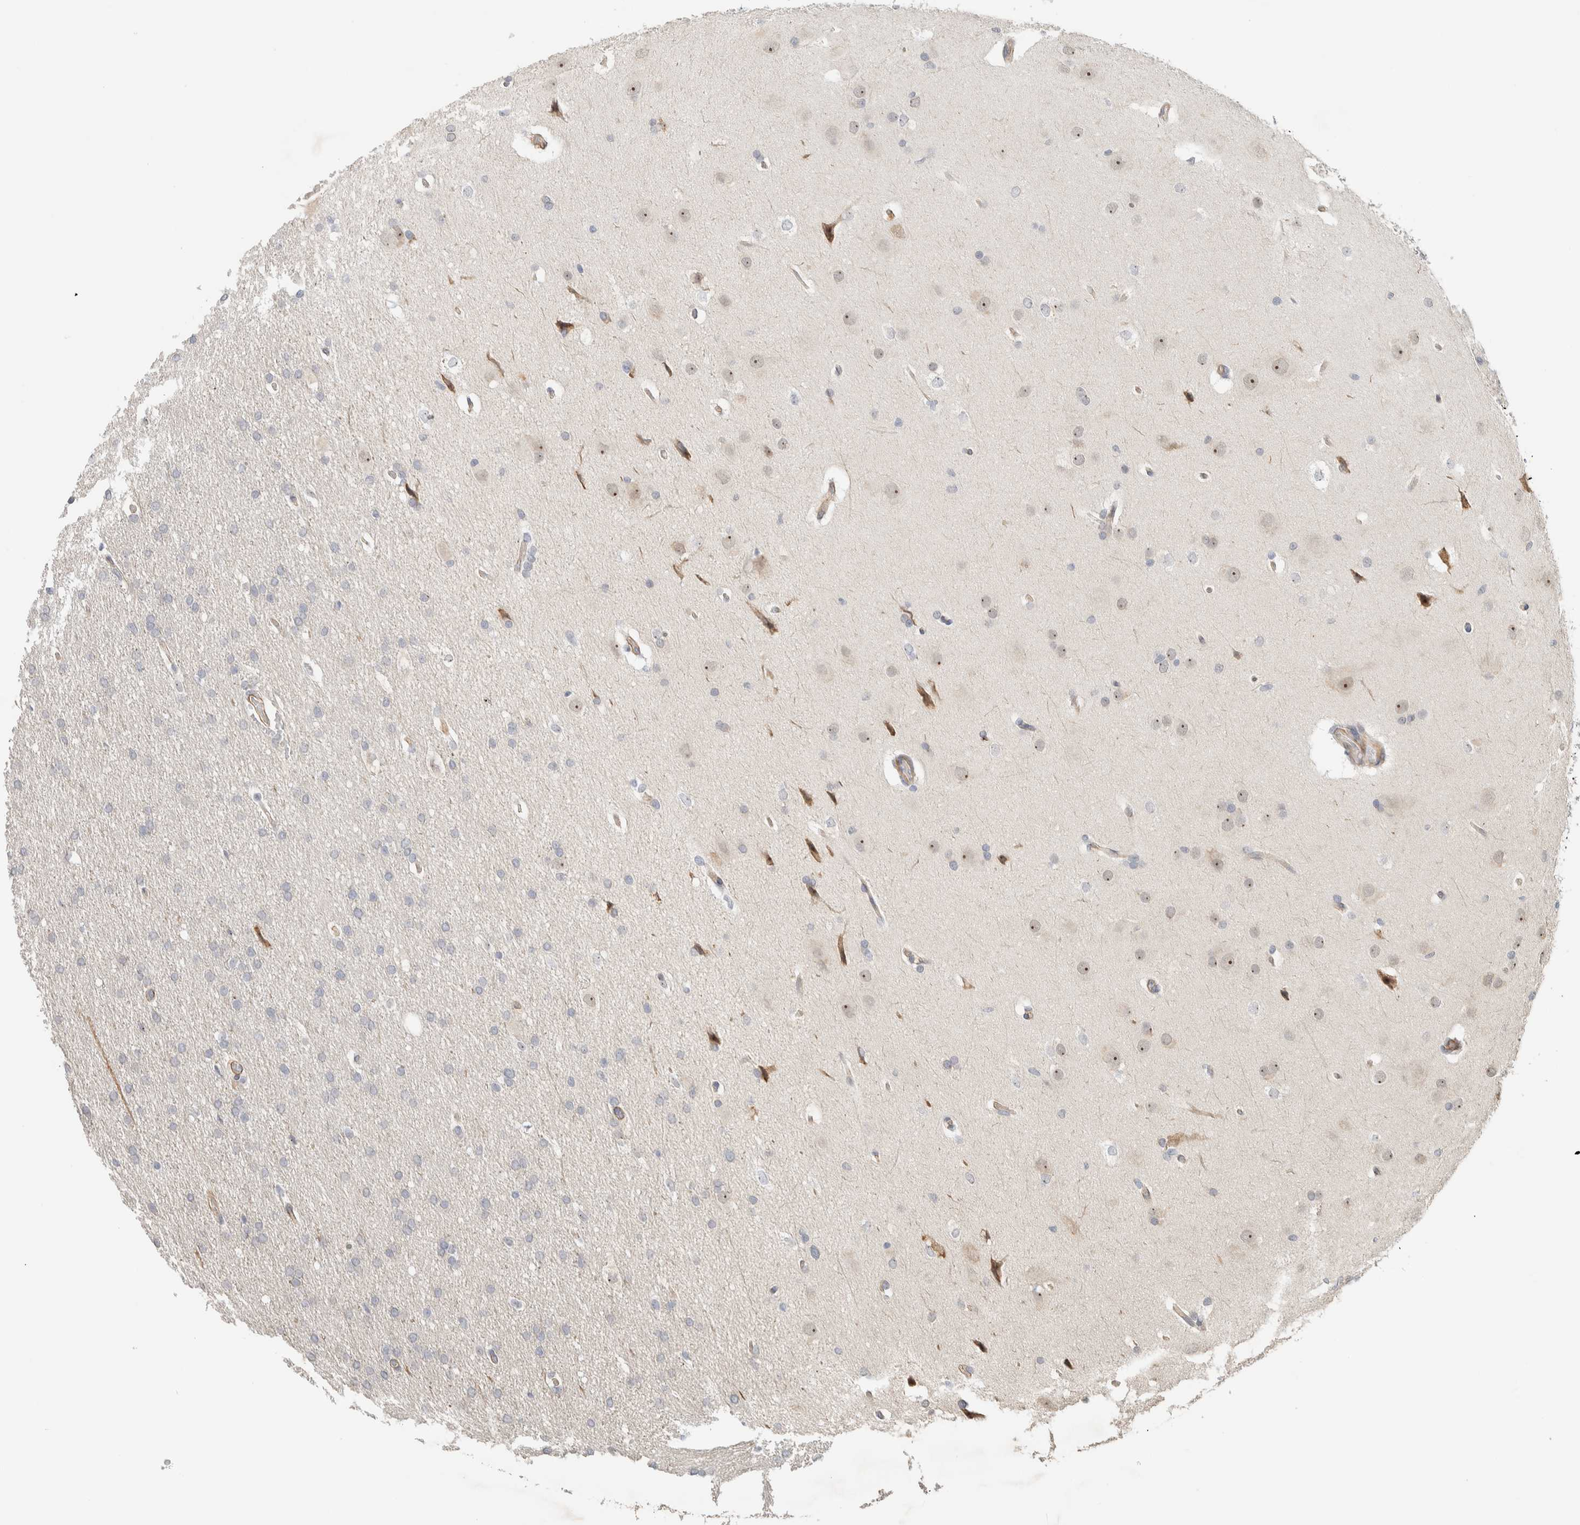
{"staining": {"intensity": "negative", "quantity": "none", "location": "none"}, "tissue": "glioma", "cell_type": "Tumor cells", "image_type": "cancer", "snomed": [{"axis": "morphology", "description": "Glioma, malignant, Low grade"}, {"axis": "topography", "description": "Brain"}], "caption": "A high-resolution photomicrograph shows immunohistochemistry staining of malignant glioma (low-grade), which displays no significant expression in tumor cells.", "gene": "KLHL40", "patient": {"sex": "female", "age": 37}}